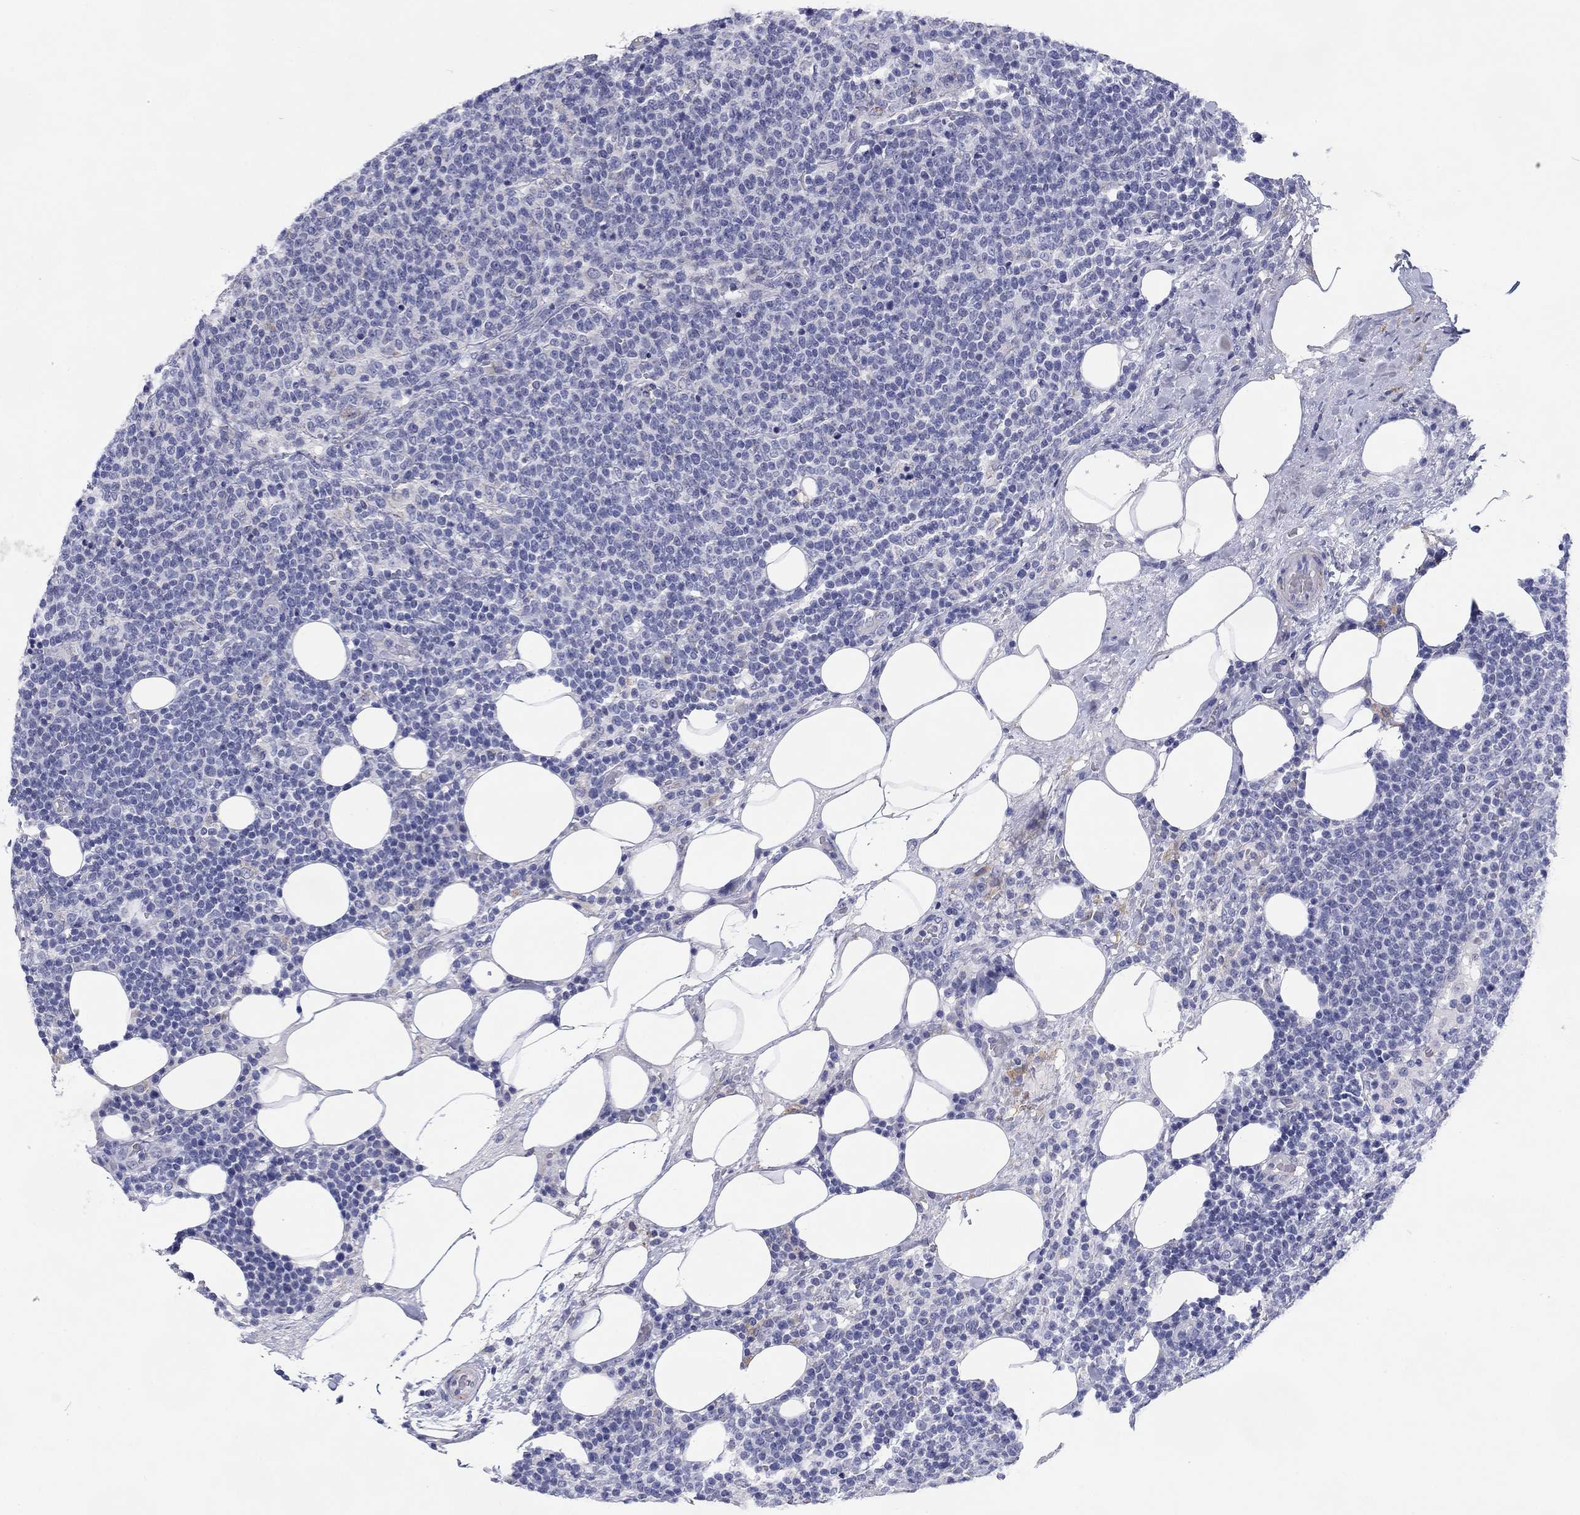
{"staining": {"intensity": "negative", "quantity": "none", "location": "none"}, "tissue": "lymphoma", "cell_type": "Tumor cells", "image_type": "cancer", "snomed": [{"axis": "morphology", "description": "Malignant lymphoma, non-Hodgkin's type, High grade"}, {"axis": "topography", "description": "Lymph node"}], "caption": "Malignant lymphoma, non-Hodgkin's type (high-grade) was stained to show a protein in brown. There is no significant expression in tumor cells.", "gene": "MGST3", "patient": {"sex": "male", "age": 61}}